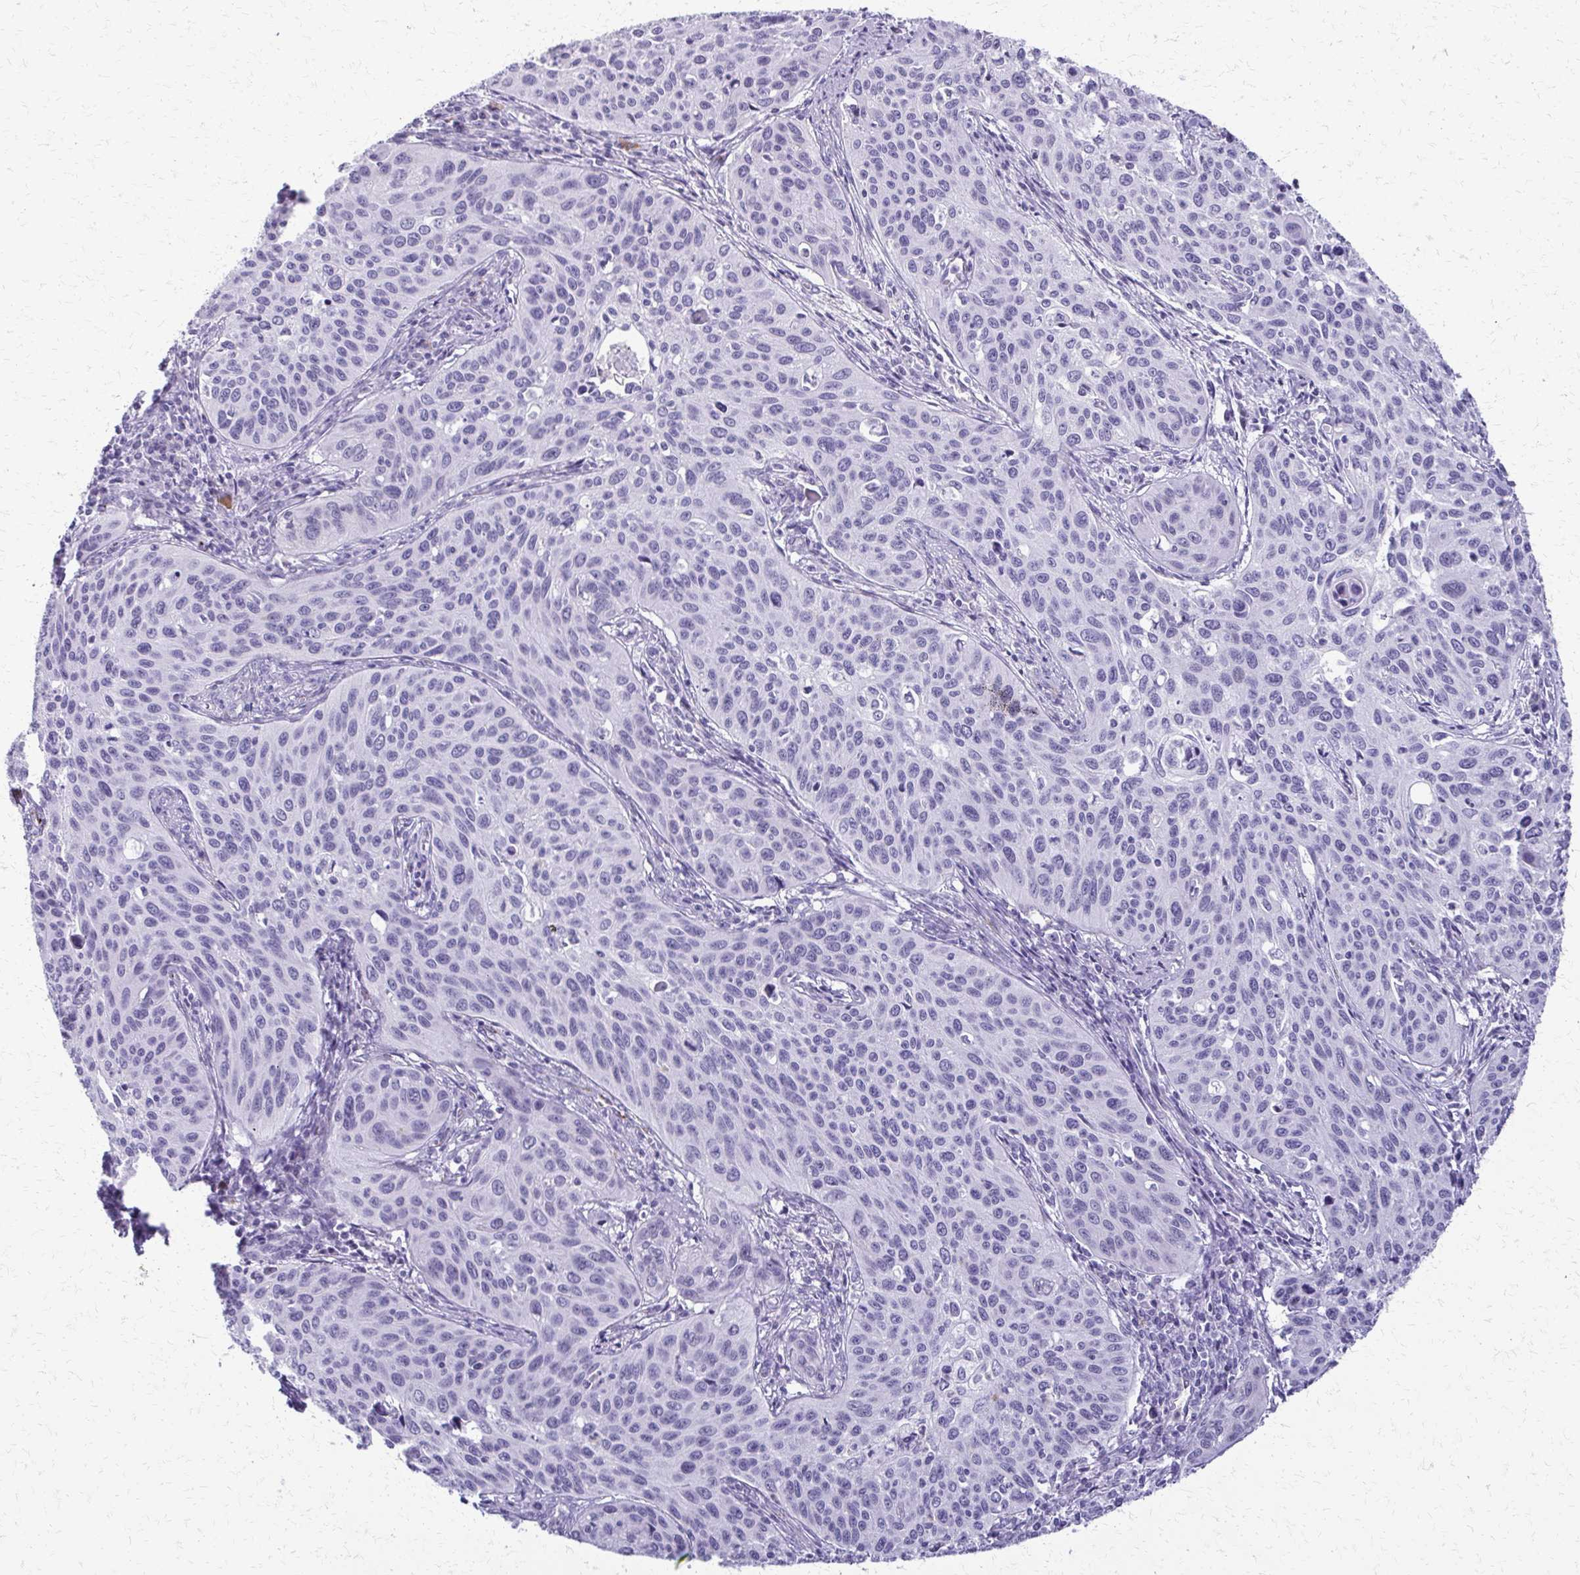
{"staining": {"intensity": "negative", "quantity": "none", "location": "none"}, "tissue": "cervical cancer", "cell_type": "Tumor cells", "image_type": "cancer", "snomed": [{"axis": "morphology", "description": "Squamous cell carcinoma, NOS"}, {"axis": "topography", "description": "Cervix"}], "caption": "This photomicrograph is of cervical squamous cell carcinoma stained with IHC to label a protein in brown with the nuclei are counter-stained blue. There is no staining in tumor cells.", "gene": "FAM162B", "patient": {"sex": "female", "age": 31}}